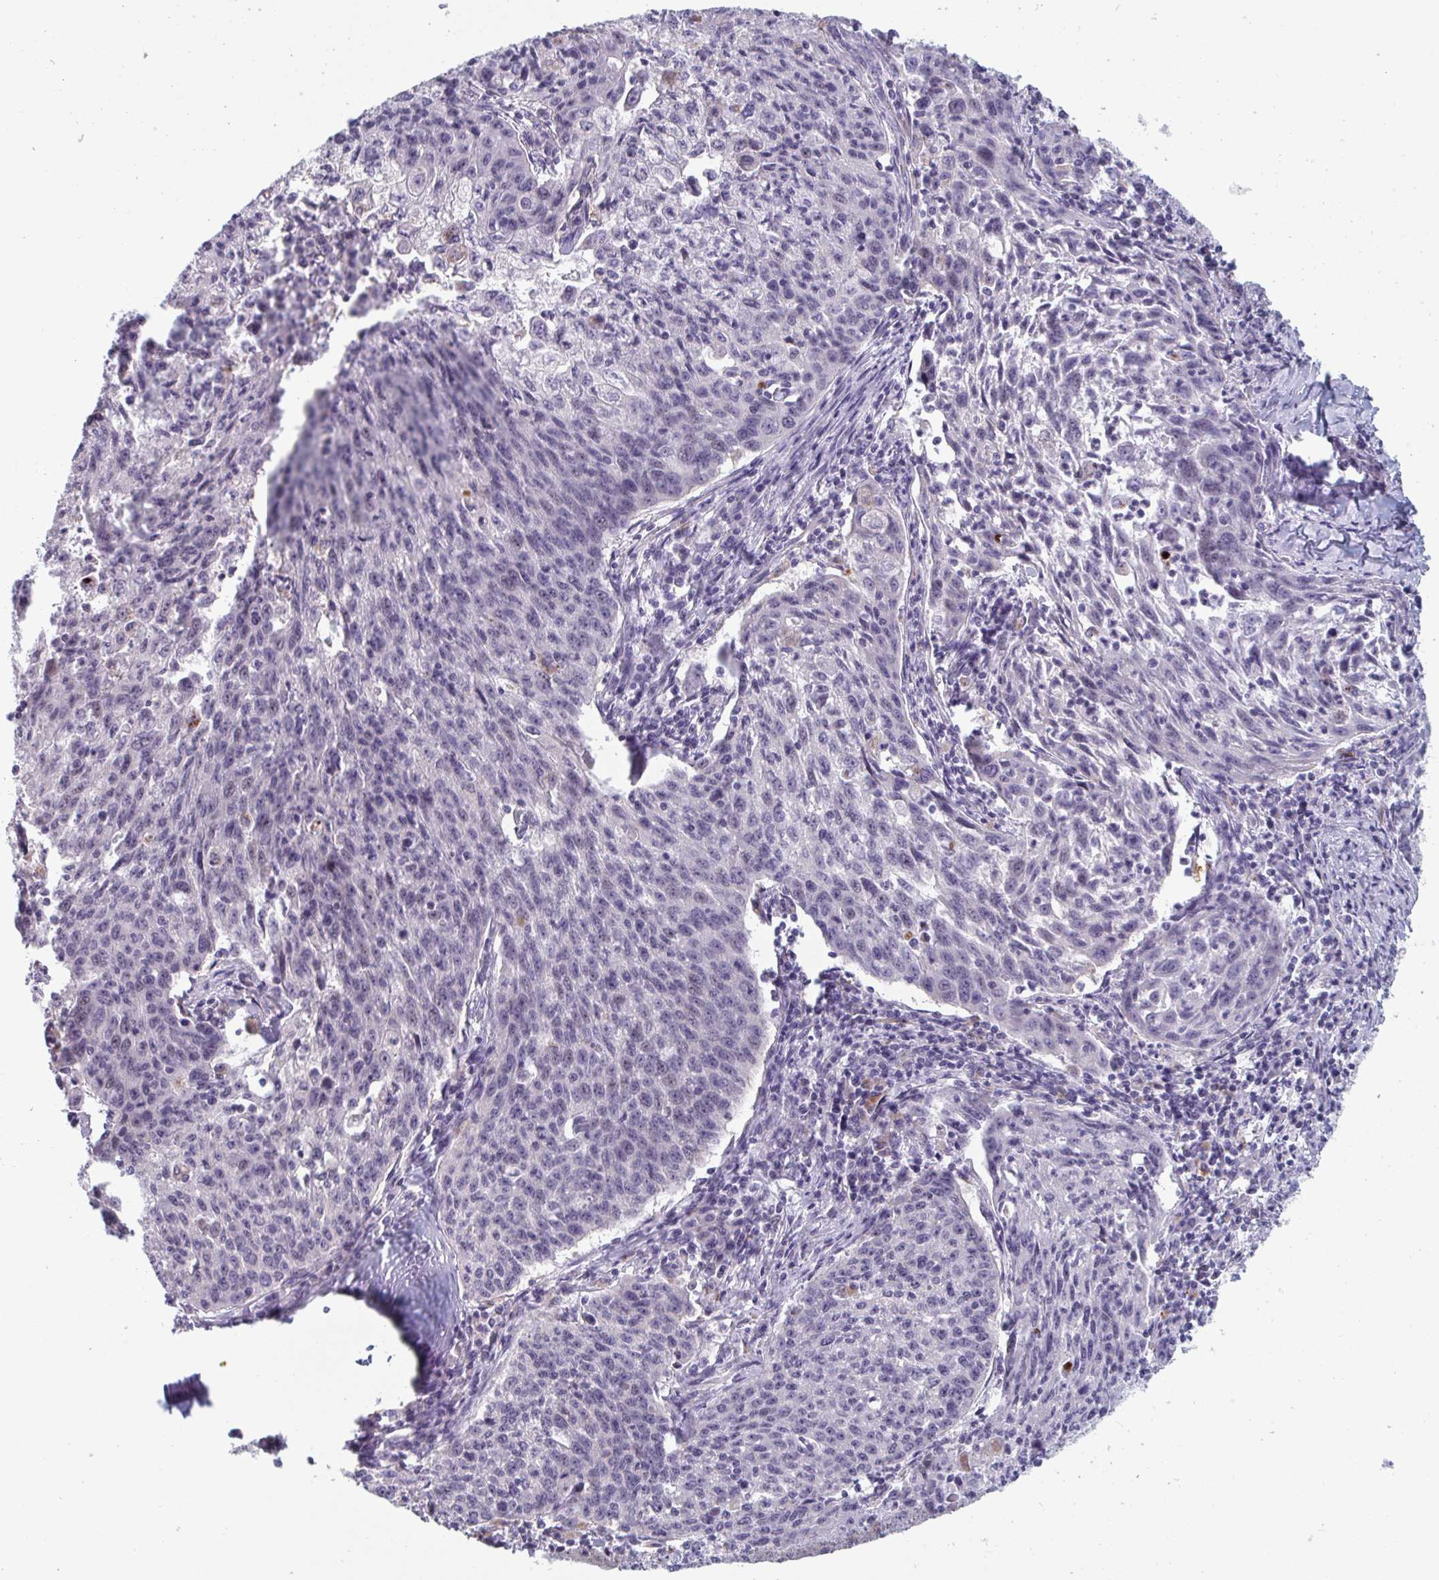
{"staining": {"intensity": "negative", "quantity": "none", "location": "none"}, "tissue": "lung cancer", "cell_type": "Tumor cells", "image_type": "cancer", "snomed": [{"axis": "morphology", "description": "Squamous cell carcinoma, NOS"}, {"axis": "morphology", "description": "Squamous cell carcinoma, metastatic, NOS"}, {"axis": "topography", "description": "Bronchus"}, {"axis": "topography", "description": "Lung"}], "caption": "Tumor cells are negative for brown protein staining in lung metastatic squamous cell carcinoma.", "gene": "TNFSF10", "patient": {"sex": "male", "age": 62}}